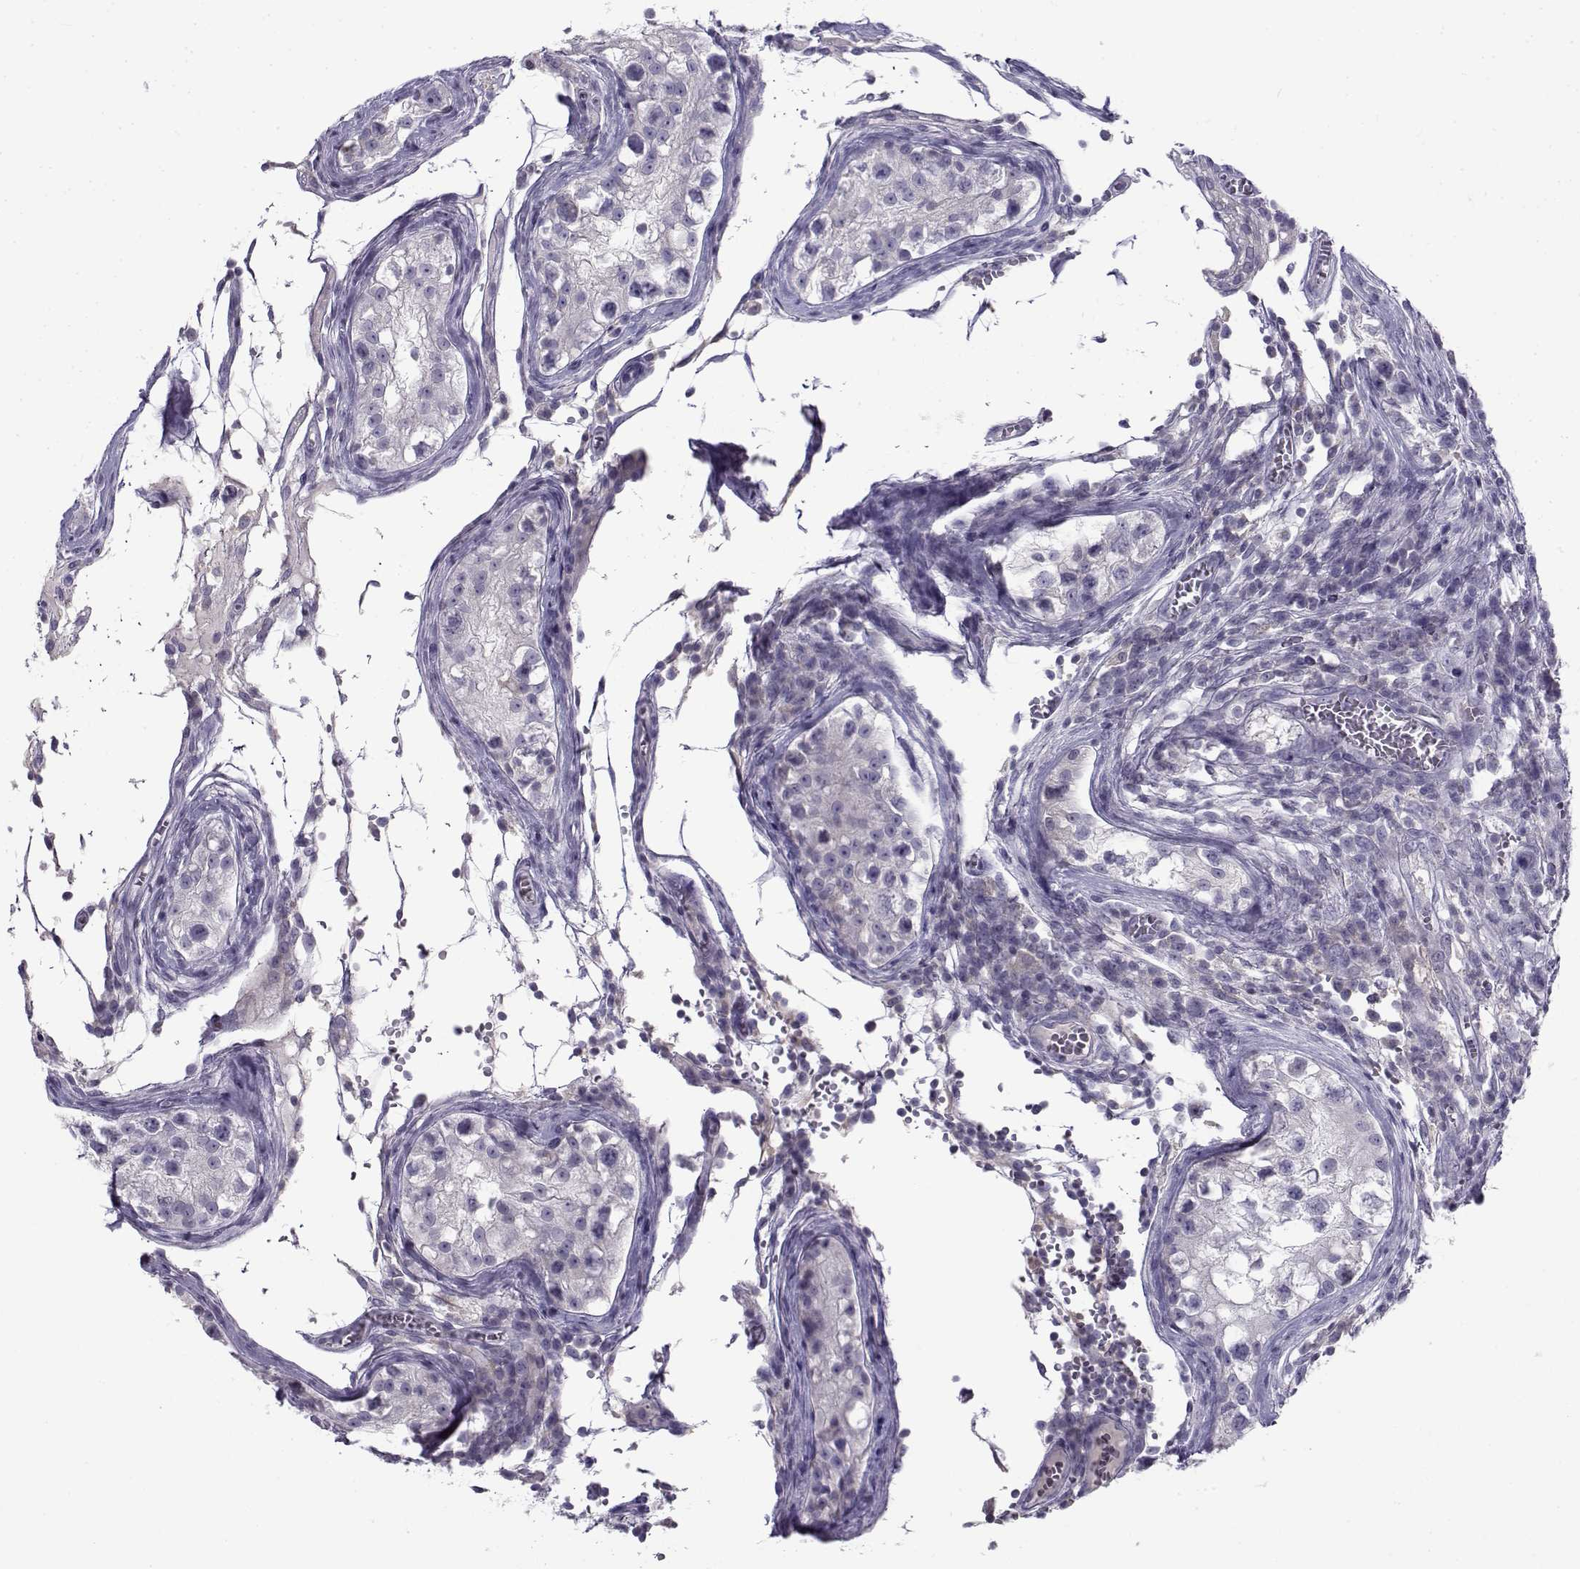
{"staining": {"intensity": "negative", "quantity": "none", "location": "none"}, "tissue": "testis cancer", "cell_type": "Tumor cells", "image_type": "cancer", "snomed": [{"axis": "morphology", "description": "Carcinoma, Embryonal, NOS"}, {"axis": "topography", "description": "Testis"}], "caption": "DAB immunohistochemical staining of human embryonal carcinoma (testis) displays no significant positivity in tumor cells.", "gene": "FAM166A", "patient": {"sex": "male", "age": 23}}